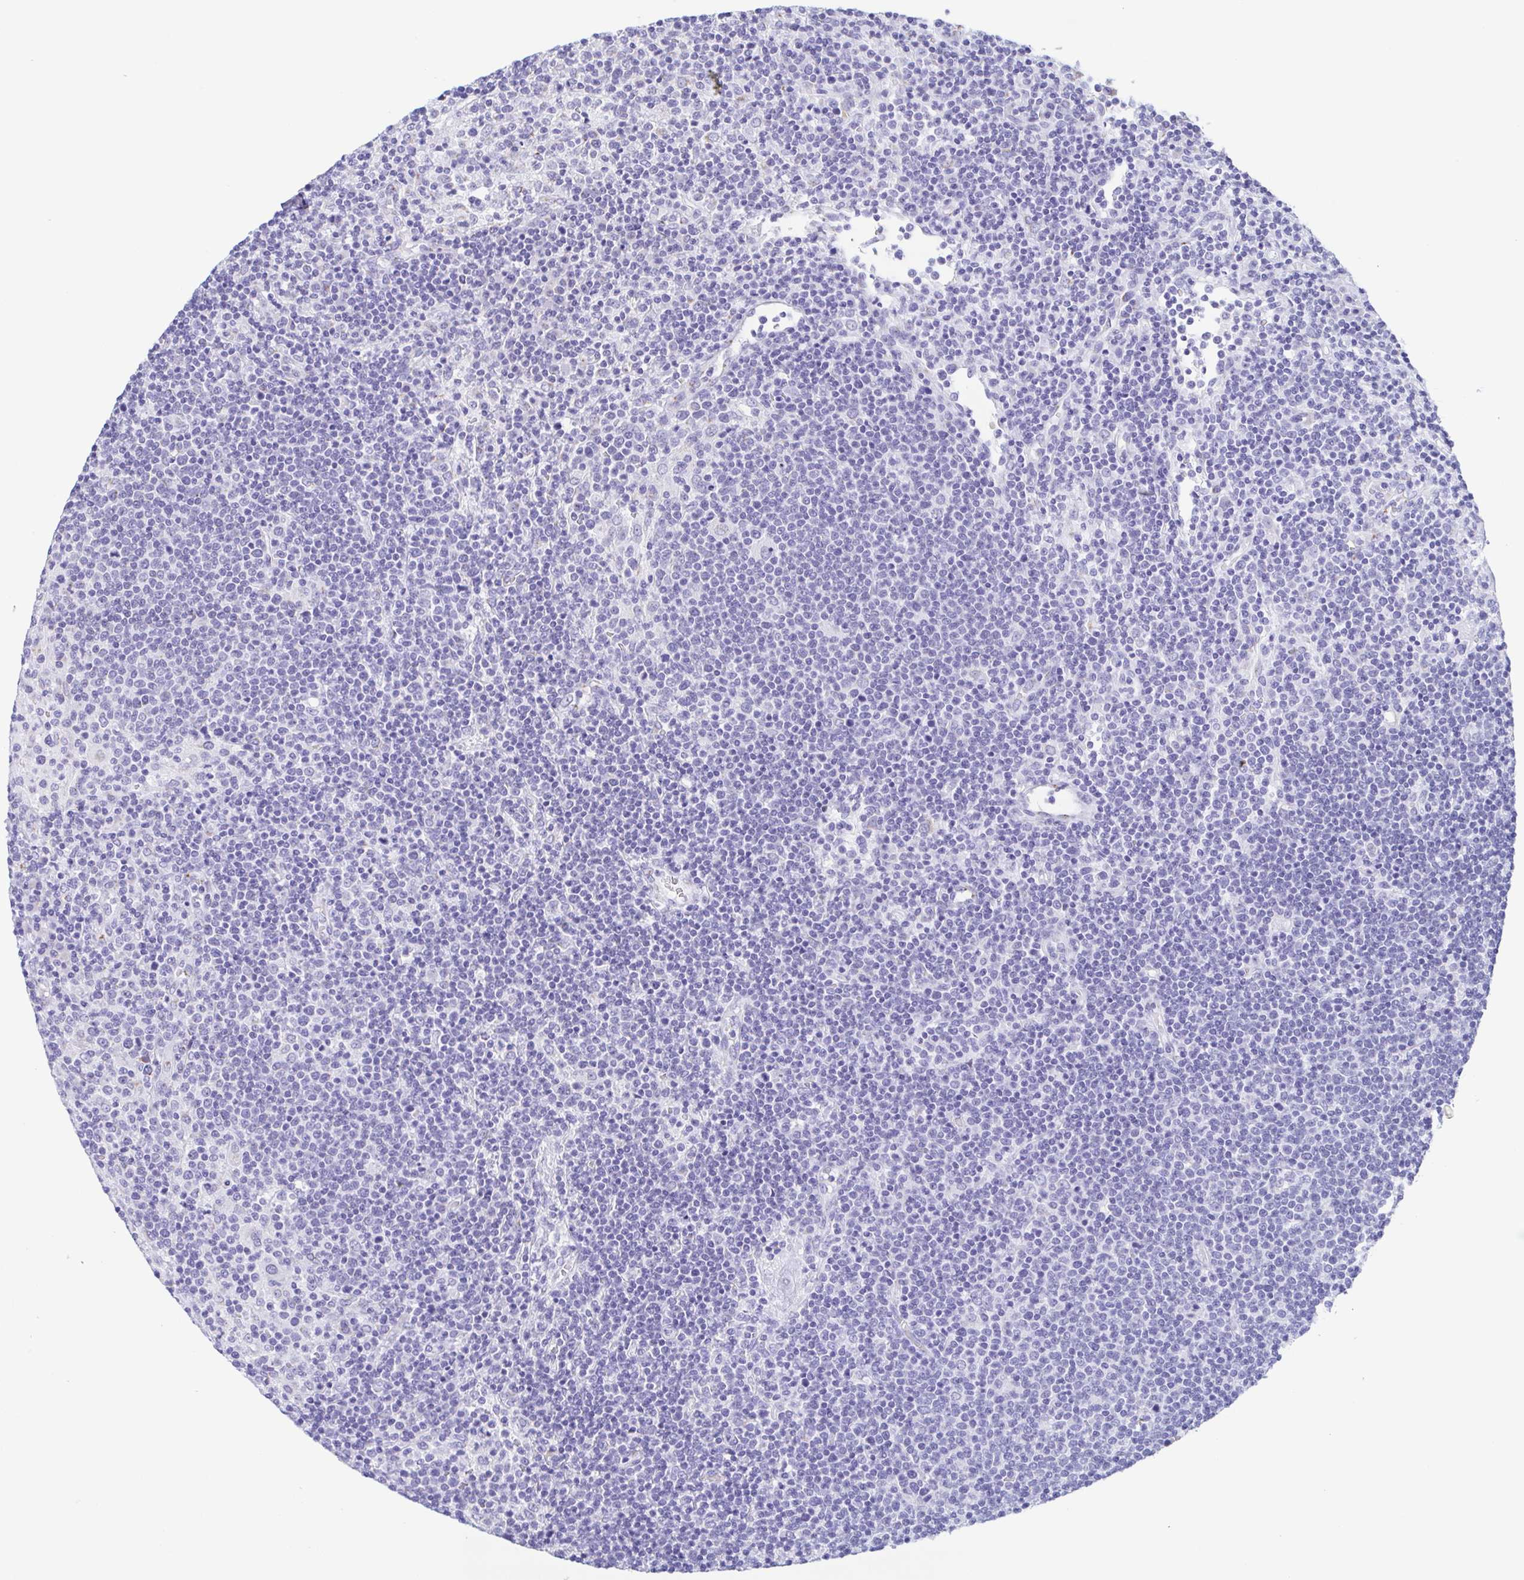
{"staining": {"intensity": "negative", "quantity": "none", "location": "none"}, "tissue": "lymphoma", "cell_type": "Tumor cells", "image_type": "cancer", "snomed": [{"axis": "morphology", "description": "Malignant lymphoma, non-Hodgkin's type, High grade"}, {"axis": "topography", "description": "Lymph node"}], "caption": "Malignant lymphoma, non-Hodgkin's type (high-grade) stained for a protein using immunohistochemistry reveals no staining tumor cells.", "gene": "SULT1B1", "patient": {"sex": "male", "age": 61}}